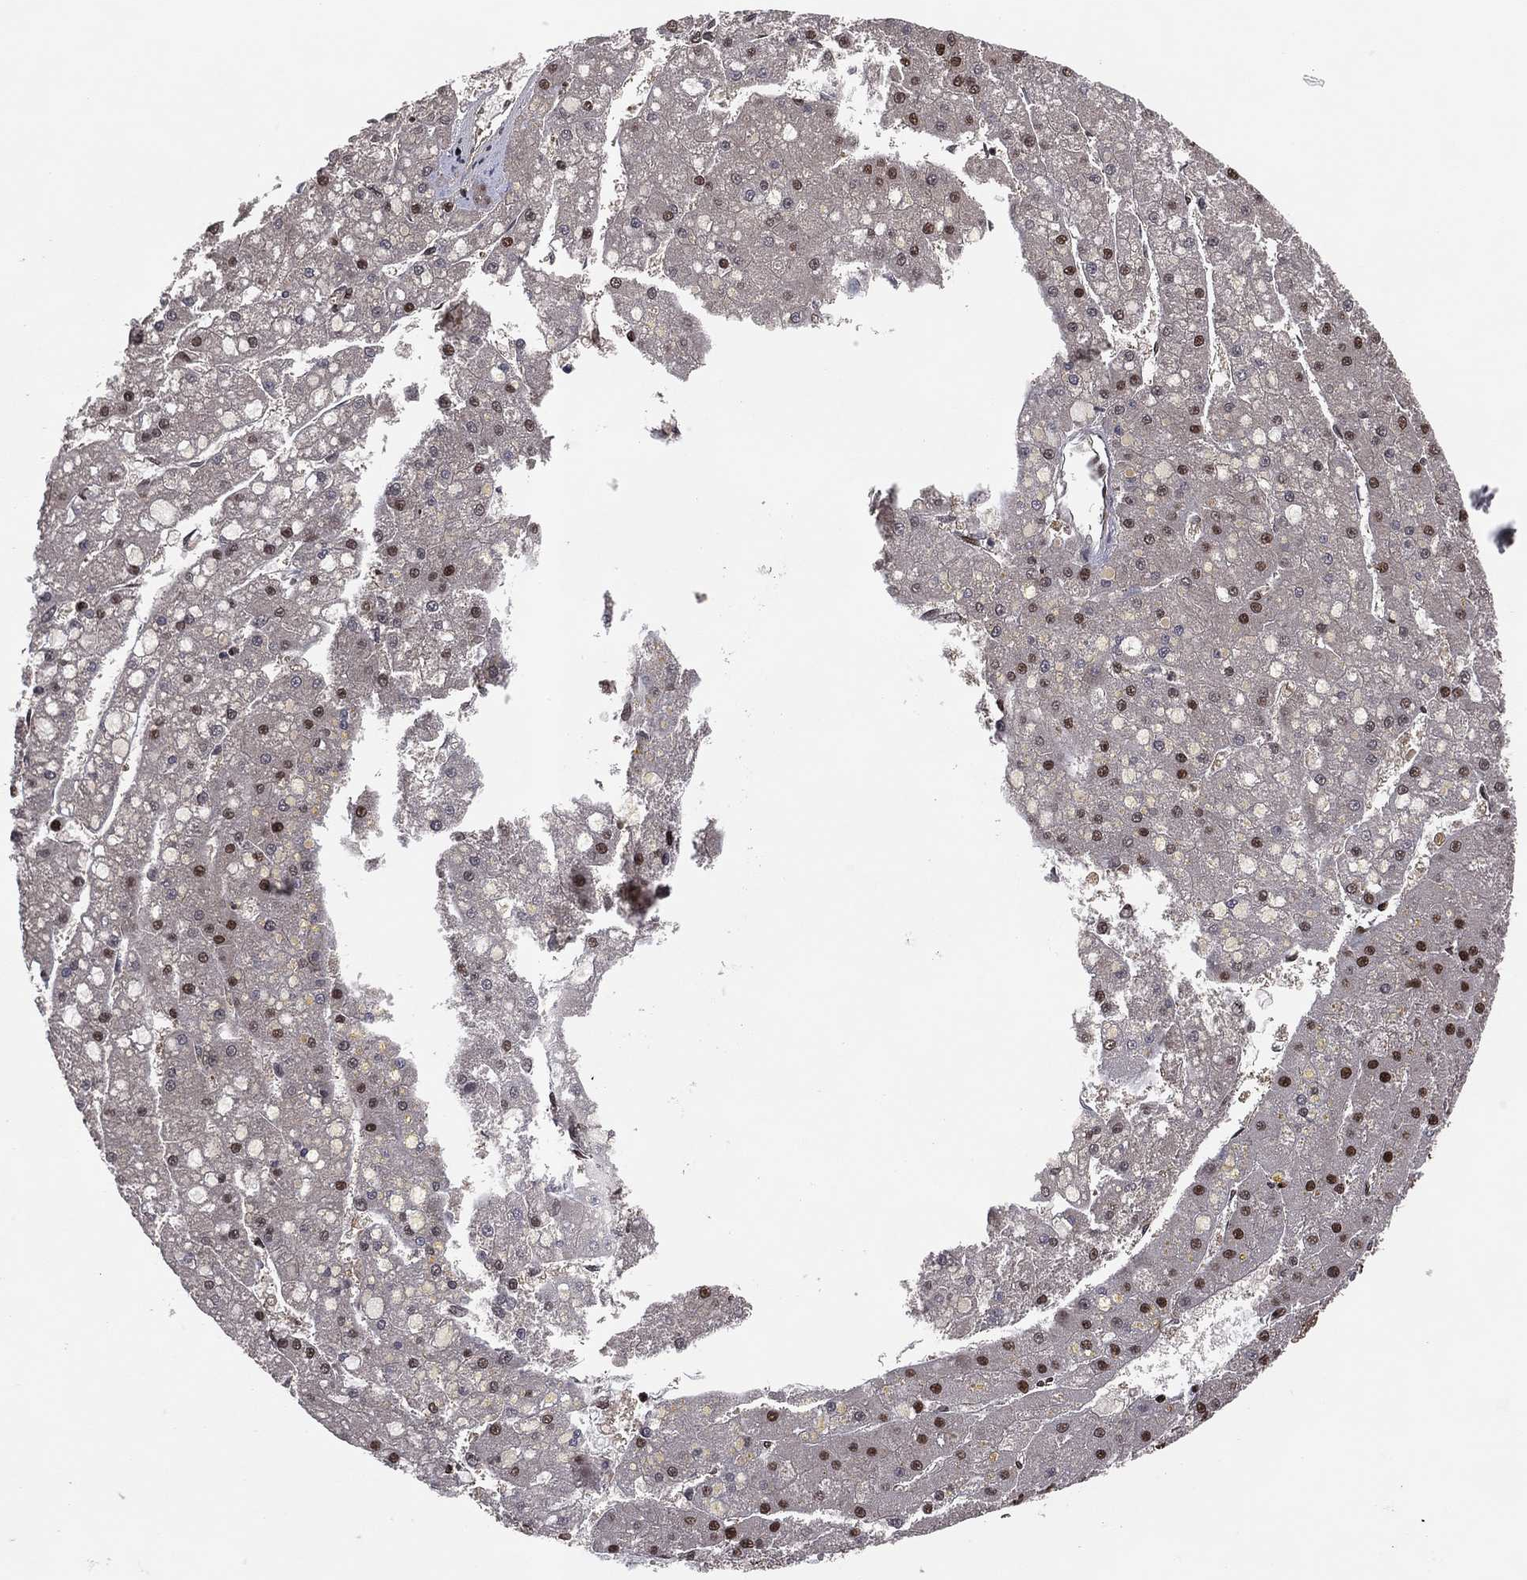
{"staining": {"intensity": "strong", "quantity": "25%-75%", "location": "cytoplasmic/membranous,nuclear"}, "tissue": "liver cancer", "cell_type": "Tumor cells", "image_type": "cancer", "snomed": [{"axis": "morphology", "description": "Carcinoma, Hepatocellular, NOS"}, {"axis": "topography", "description": "Liver"}], "caption": "Liver cancer stained with DAB immunohistochemistry displays high levels of strong cytoplasmic/membranous and nuclear expression in about 25%-75% of tumor cells. (IHC, brightfield microscopy, high magnification).", "gene": "PSMA1", "patient": {"sex": "male", "age": 67}}